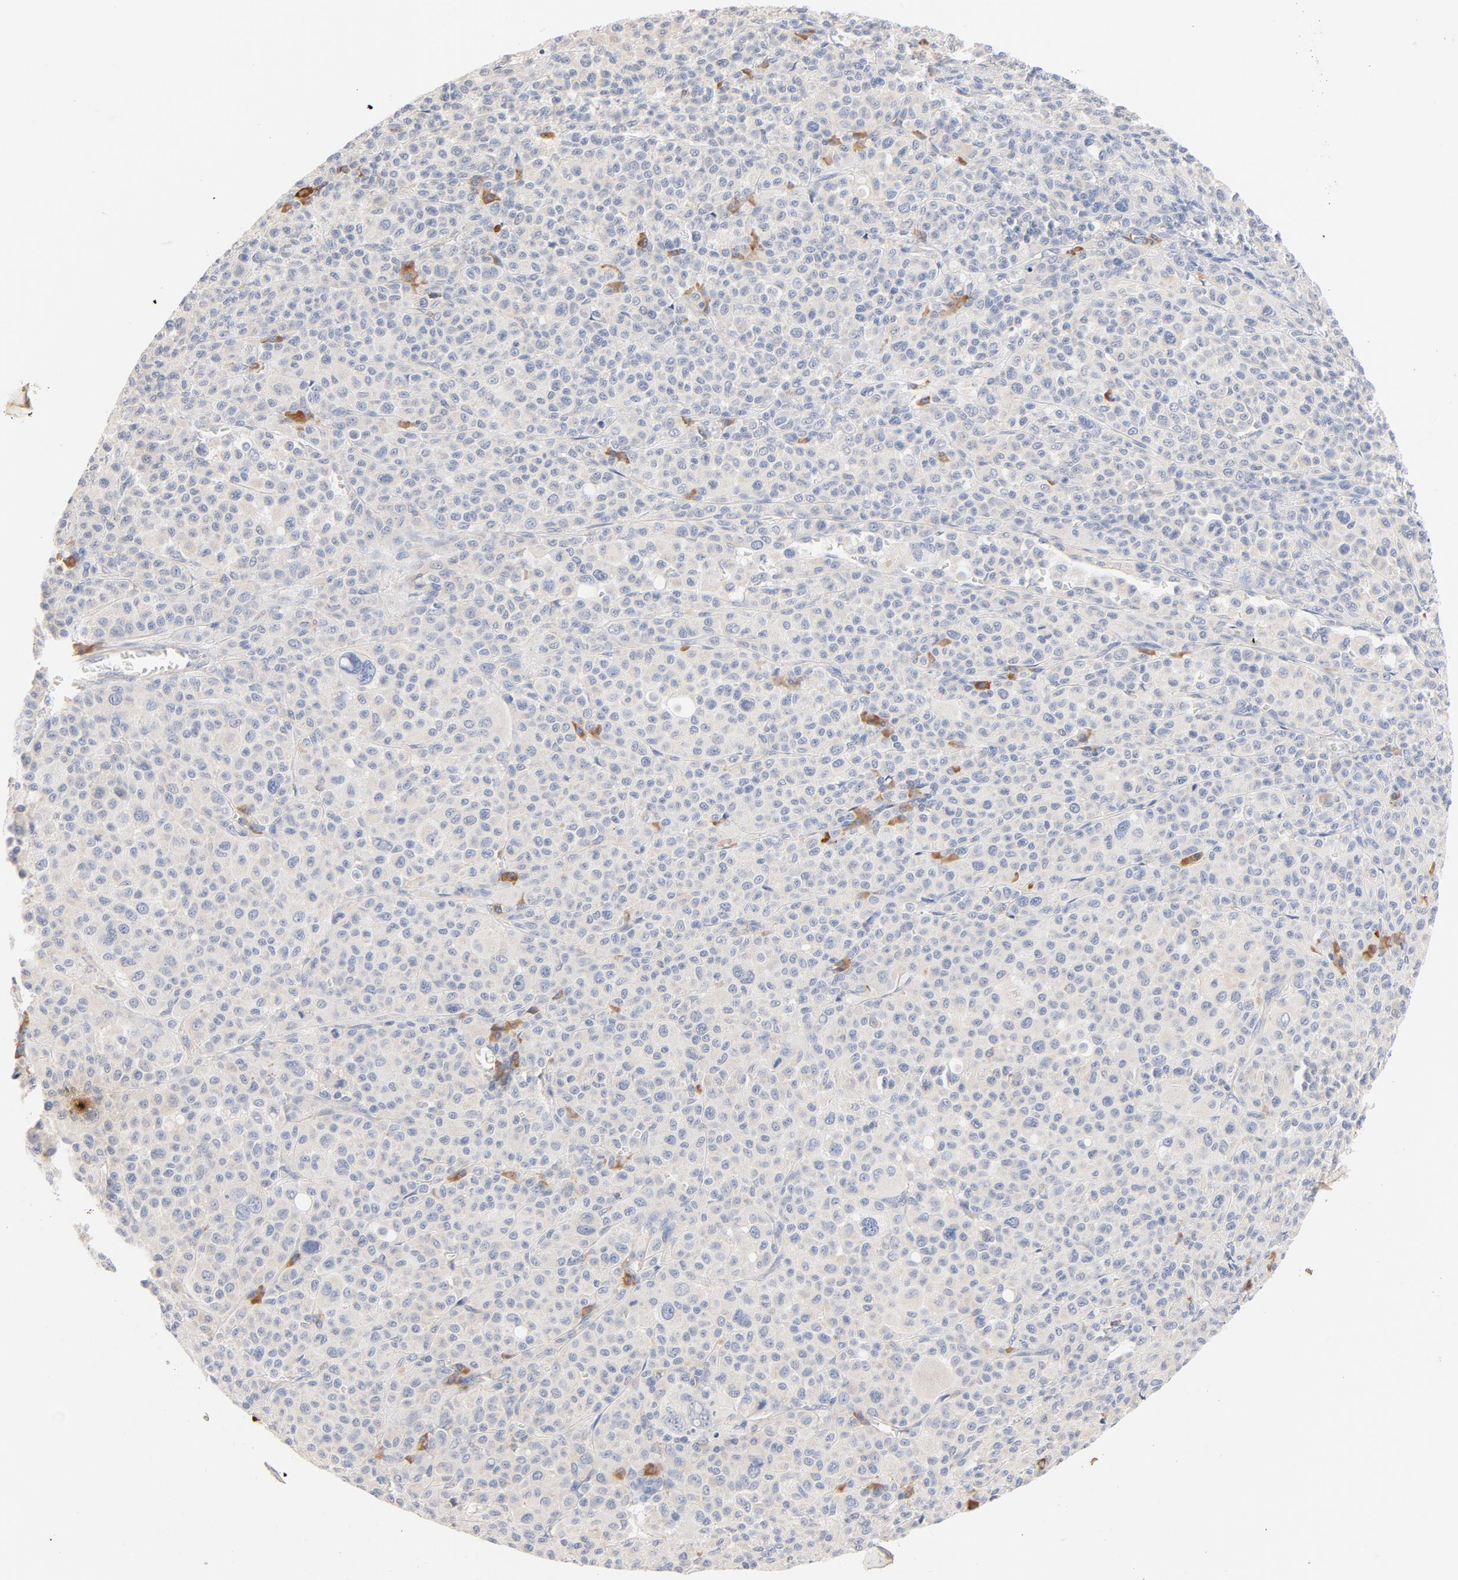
{"staining": {"intensity": "negative", "quantity": "none", "location": "none"}, "tissue": "melanoma", "cell_type": "Tumor cells", "image_type": "cancer", "snomed": [{"axis": "morphology", "description": "Malignant melanoma, Metastatic site"}, {"axis": "topography", "description": "Skin"}], "caption": "Immunohistochemical staining of melanoma demonstrates no significant expression in tumor cells.", "gene": "TLR4", "patient": {"sex": "female", "age": 74}}